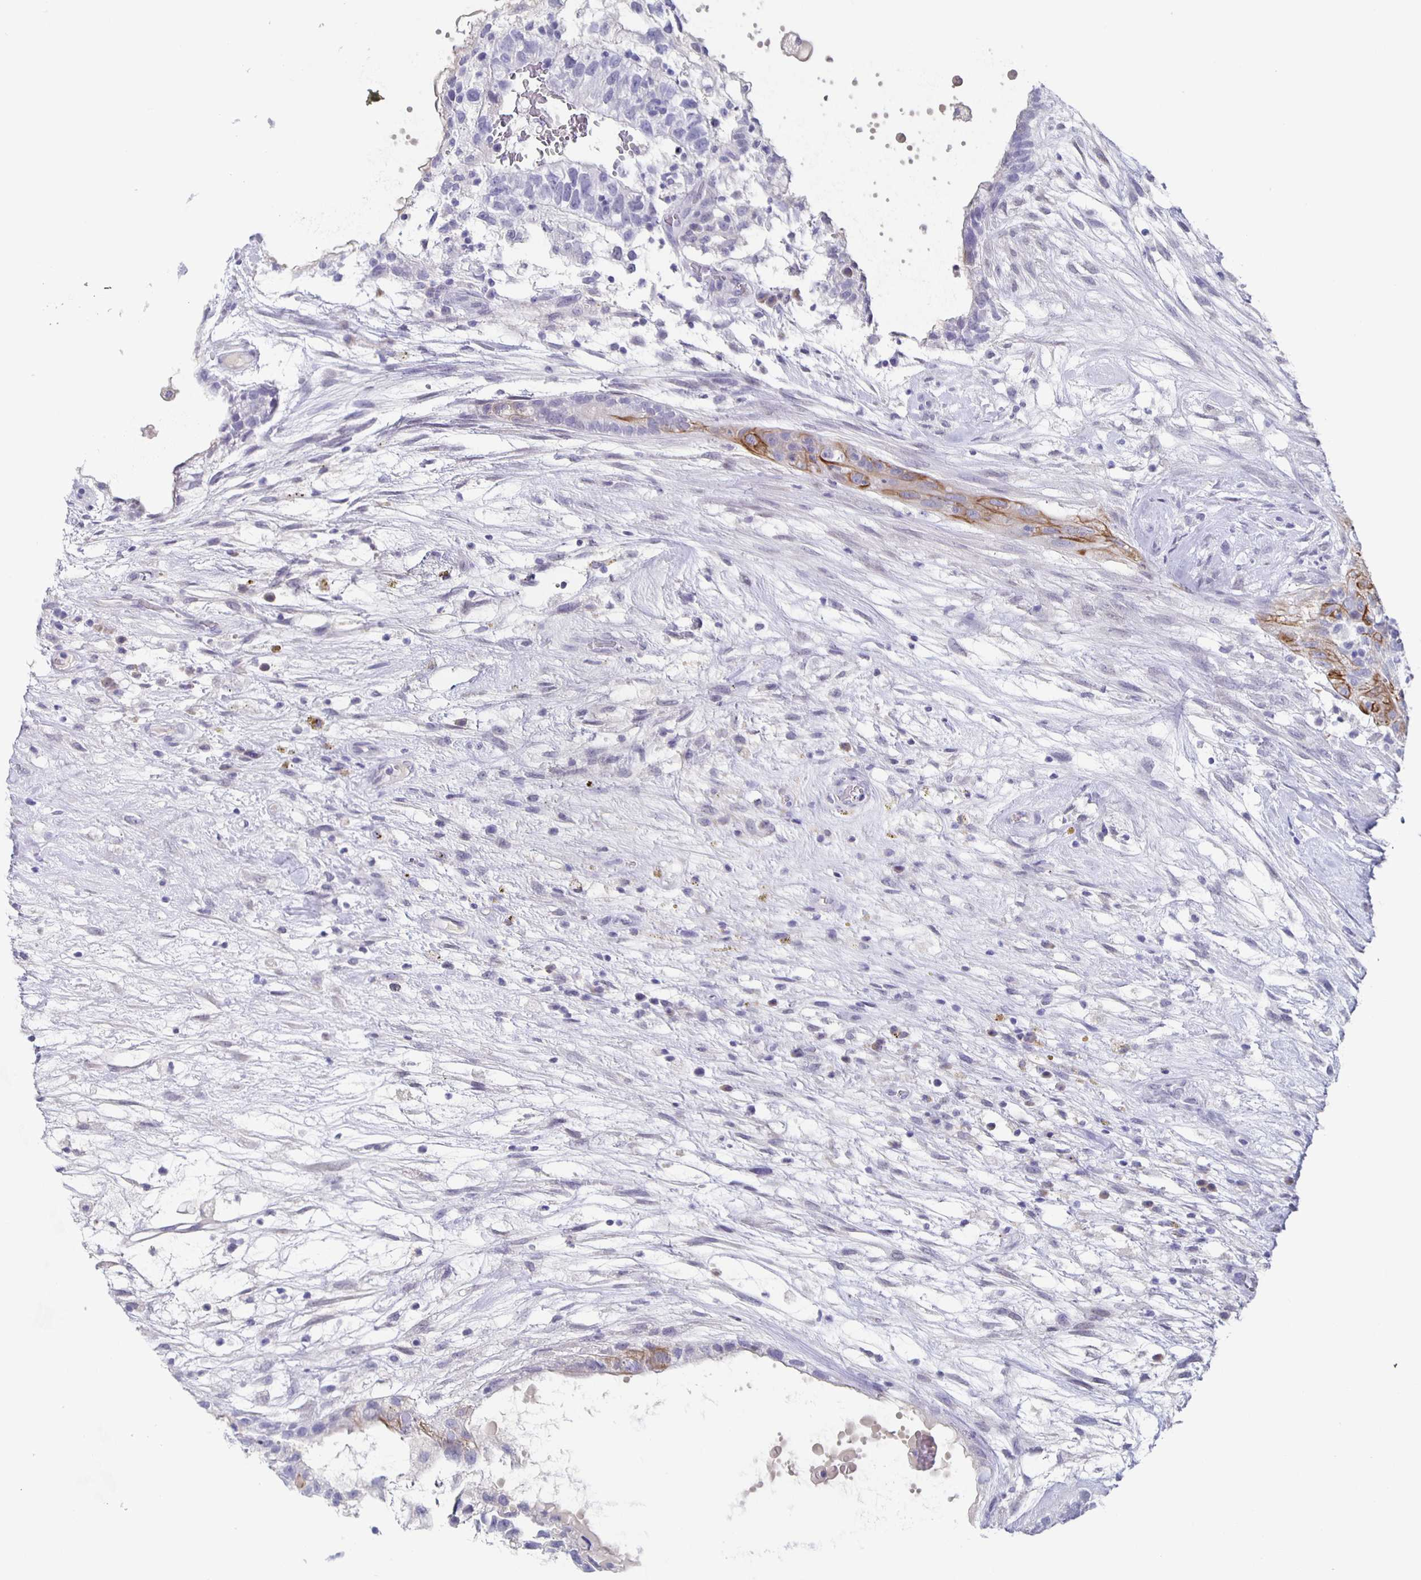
{"staining": {"intensity": "moderate", "quantity": "<25%", "location": "cytoplasmic/membranous"}, "tissue": "testis cancer", "cell_type": "Tumor cells", "image_type": "cancer", "snomed": [{"axis": "morphology", "description": "Normal tissue, NOS"}, {"axis": "morphology", "description": "Carcinoma, Embryonal, NOS"}, {"axis": "topography", "description": "Testis"}], "caption": "Immunohistochemical staining of human testis embryonal carcinoma shows low levels of moderate cytoplasmic/membranous staining in approximately <25% of tumor cells. (brown staining indicates protein expression, while blue staining denotes nuclei).", "gene": "CCDC17", "patient": {"sex": "male", "age": 32}}